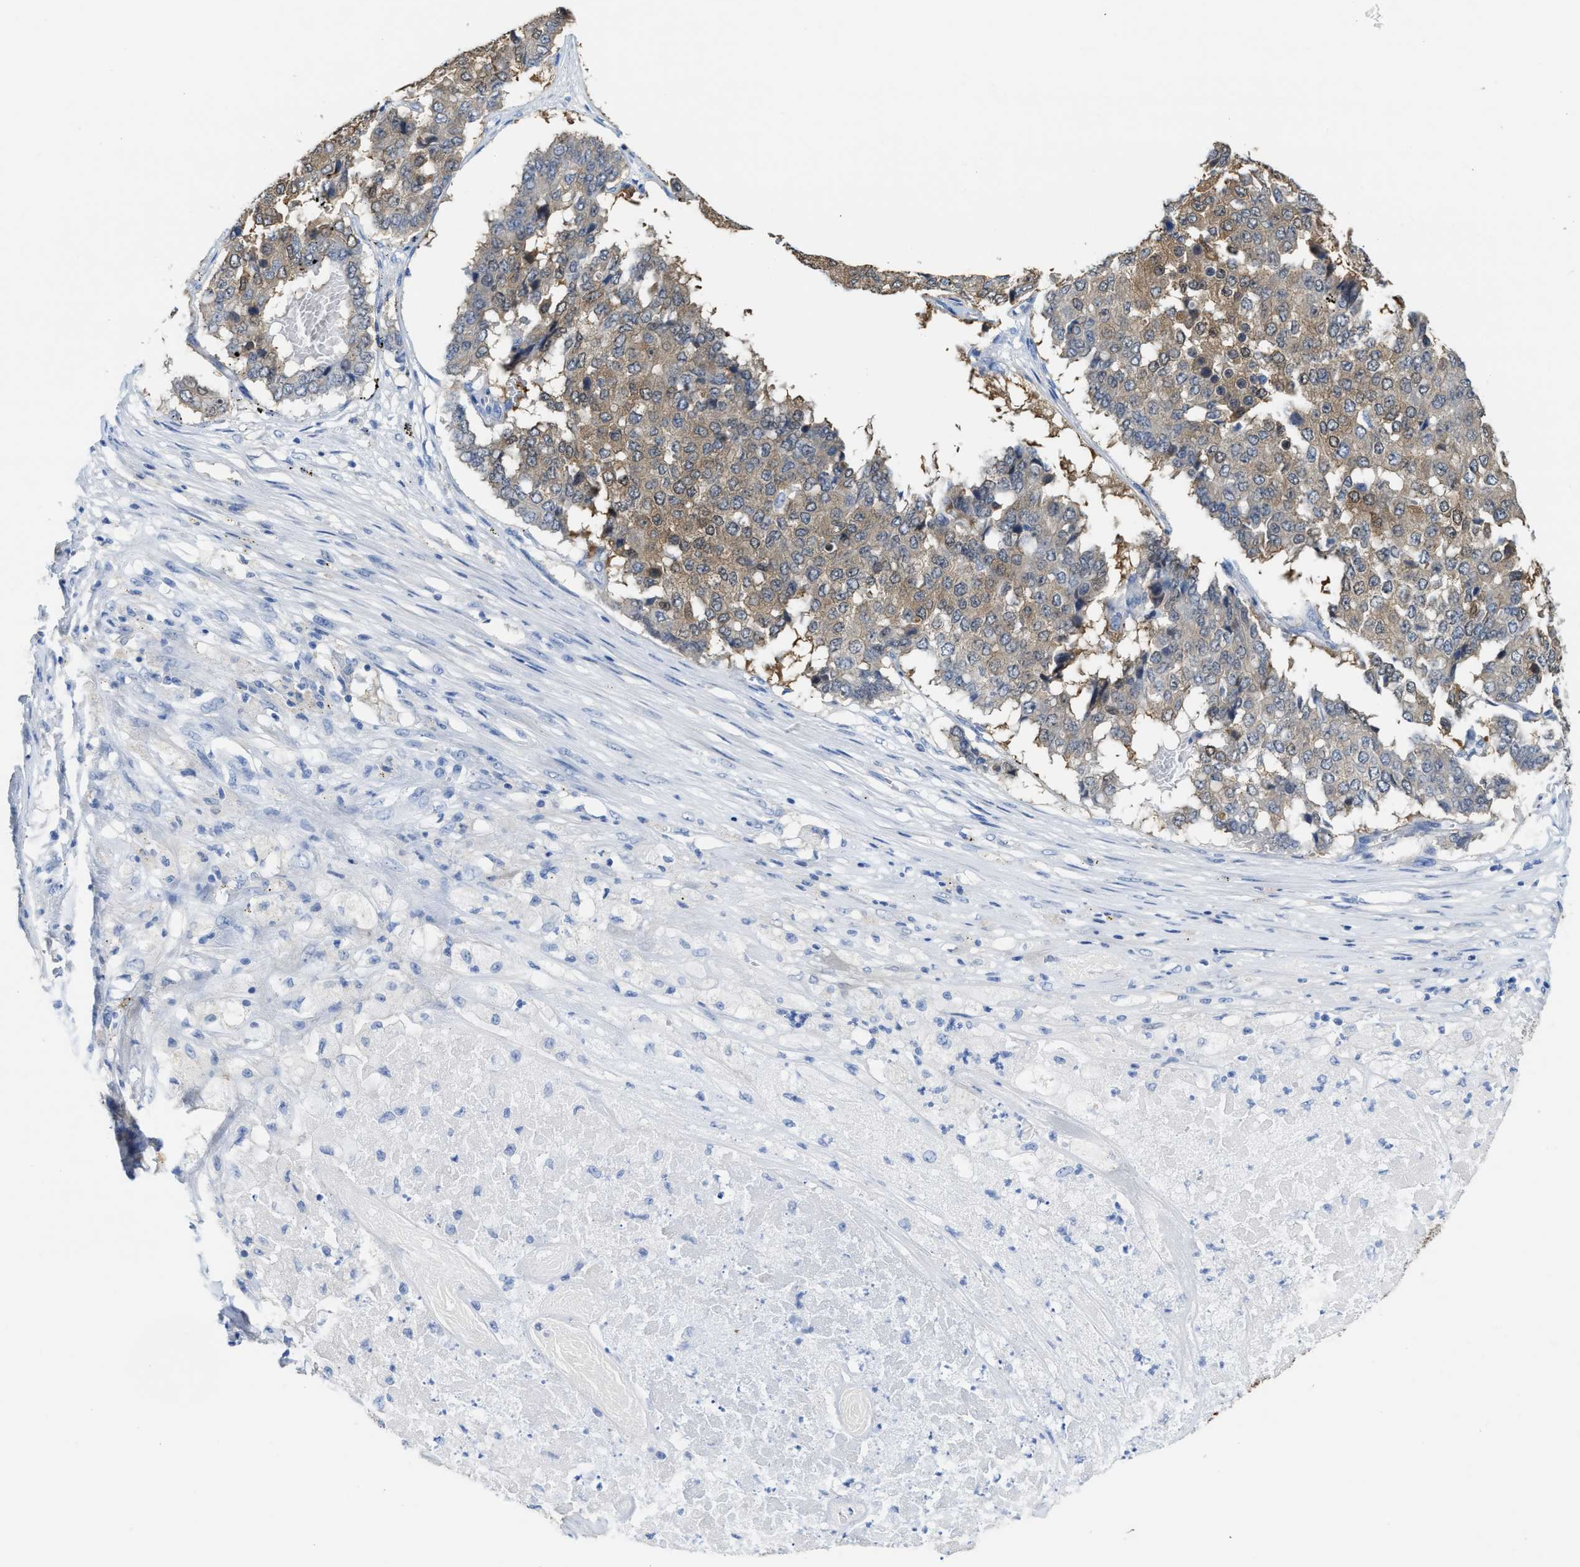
{"staining": {"intensity": "moderate", "quantity": ">75%", "location": "cytoplasmic/membranous,nuclear"}, "tissue": "pancreatic cancer", "cell_type": "Tumor cells", "image_type": "cancer", "snomed": [{"axis": "morphology", "description": "Adenocarcinoma, NOS"}, {"axis": "topography", "description": "Pancreas"}], "caption": "Immunohistochemical staining of adenocarcinoma (pancreatic) shows moderate cytoplasmic/membranous and nuclear protein positivity in about >75% of tumor cells. Using DAB (3,3'-diaminobenzidine) (brown) and hematoxylin (blue) stains, captured at high magnification using brightfield microscopy.", "gene": "ASS1", "patient": {"sex": "male", "age": 50}}